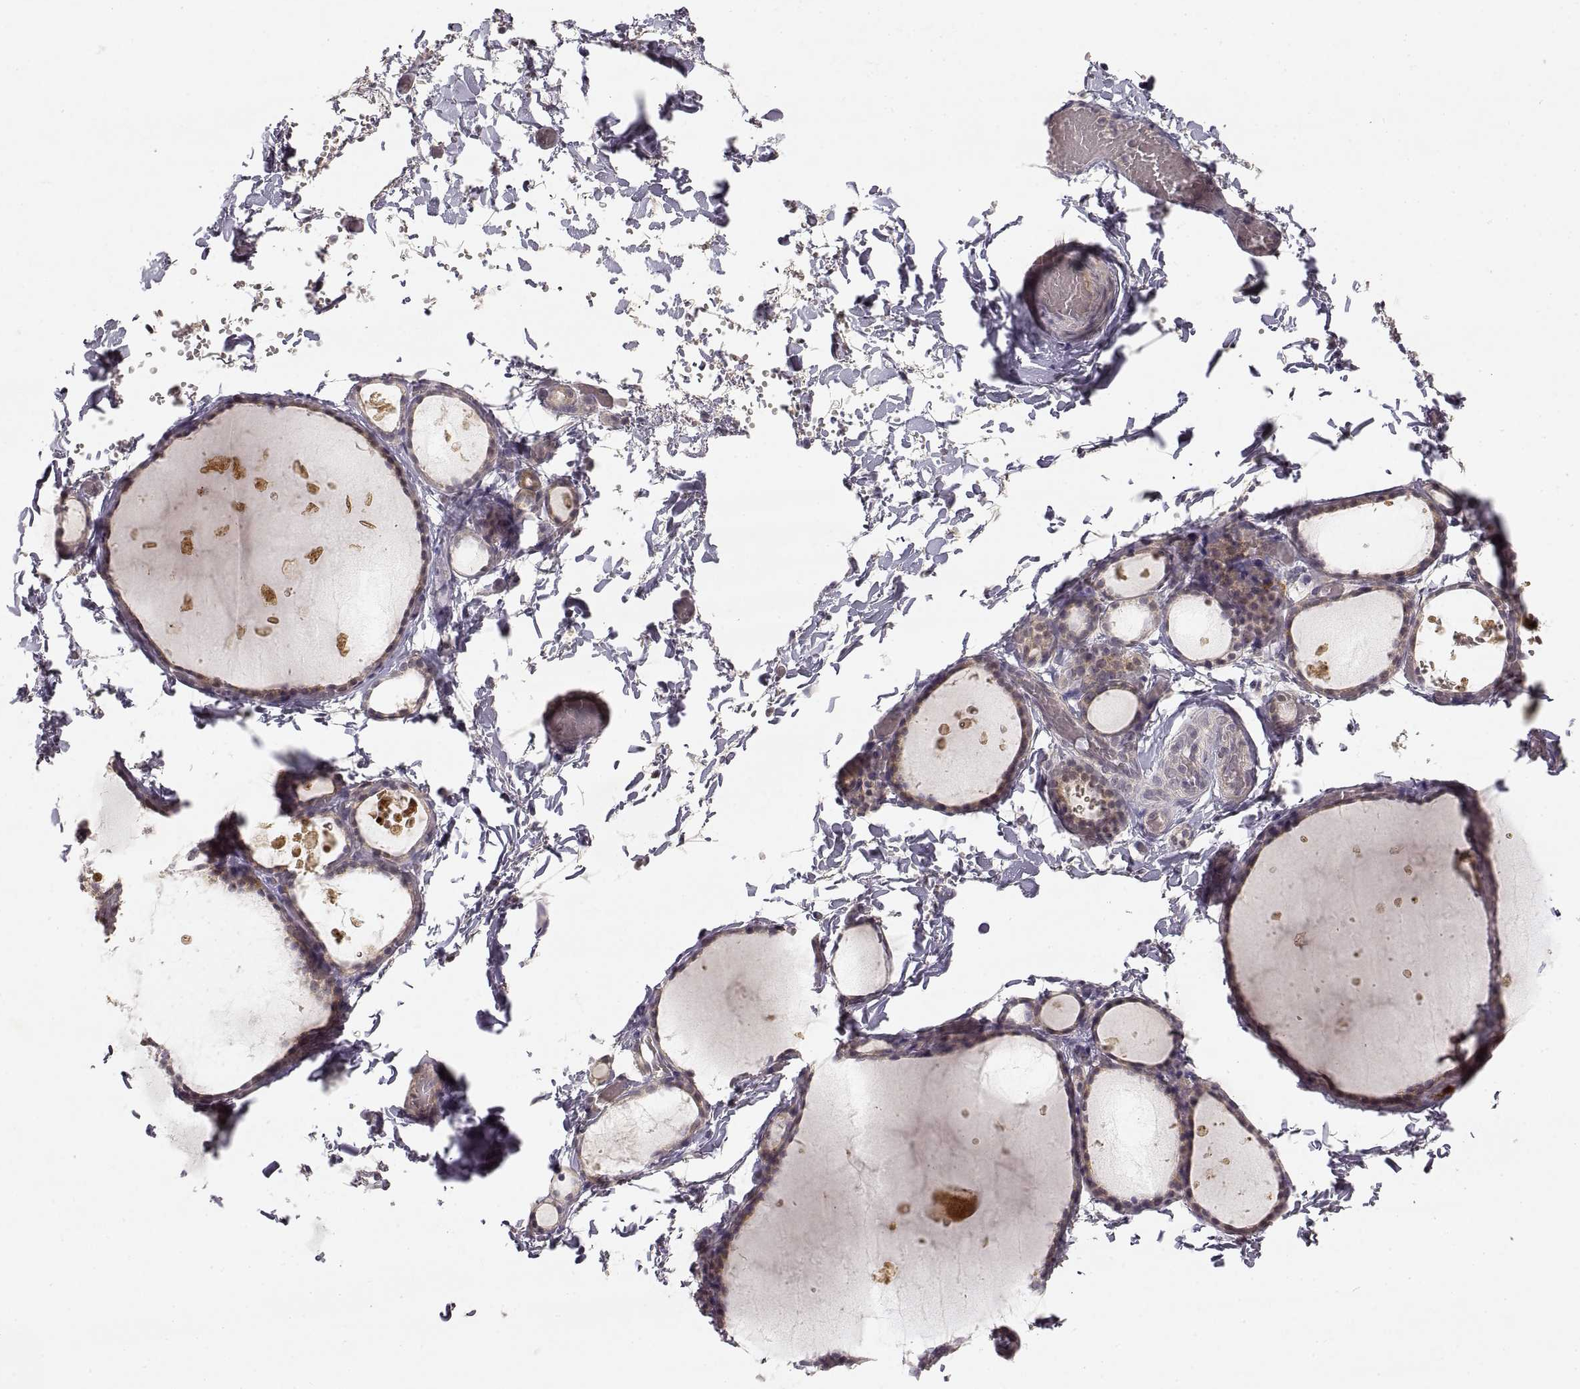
{"staining": {"intensity": "negative", "quantity": "none", "location": "none"}, "tissue": "thyroid gland", "cell_type": "Glandular cells", "image_type": "normal", "snomed": [{"axis": "morphology", "description": "Normal tissue, NOS"}, {"axis": "topography", "description": "Thyroid gland"}], "caption": "There is no significant positivity in glandular cells of thyroid gland. (Stains: DAB (3,3'-diaminobenzidine) immunohistochemistry with hematoxylin counter stain, Microscopy: brightfield microscopy at high magnification).", "gene": "LAMC2", "patient": {"sex": "female", "age": 56}}